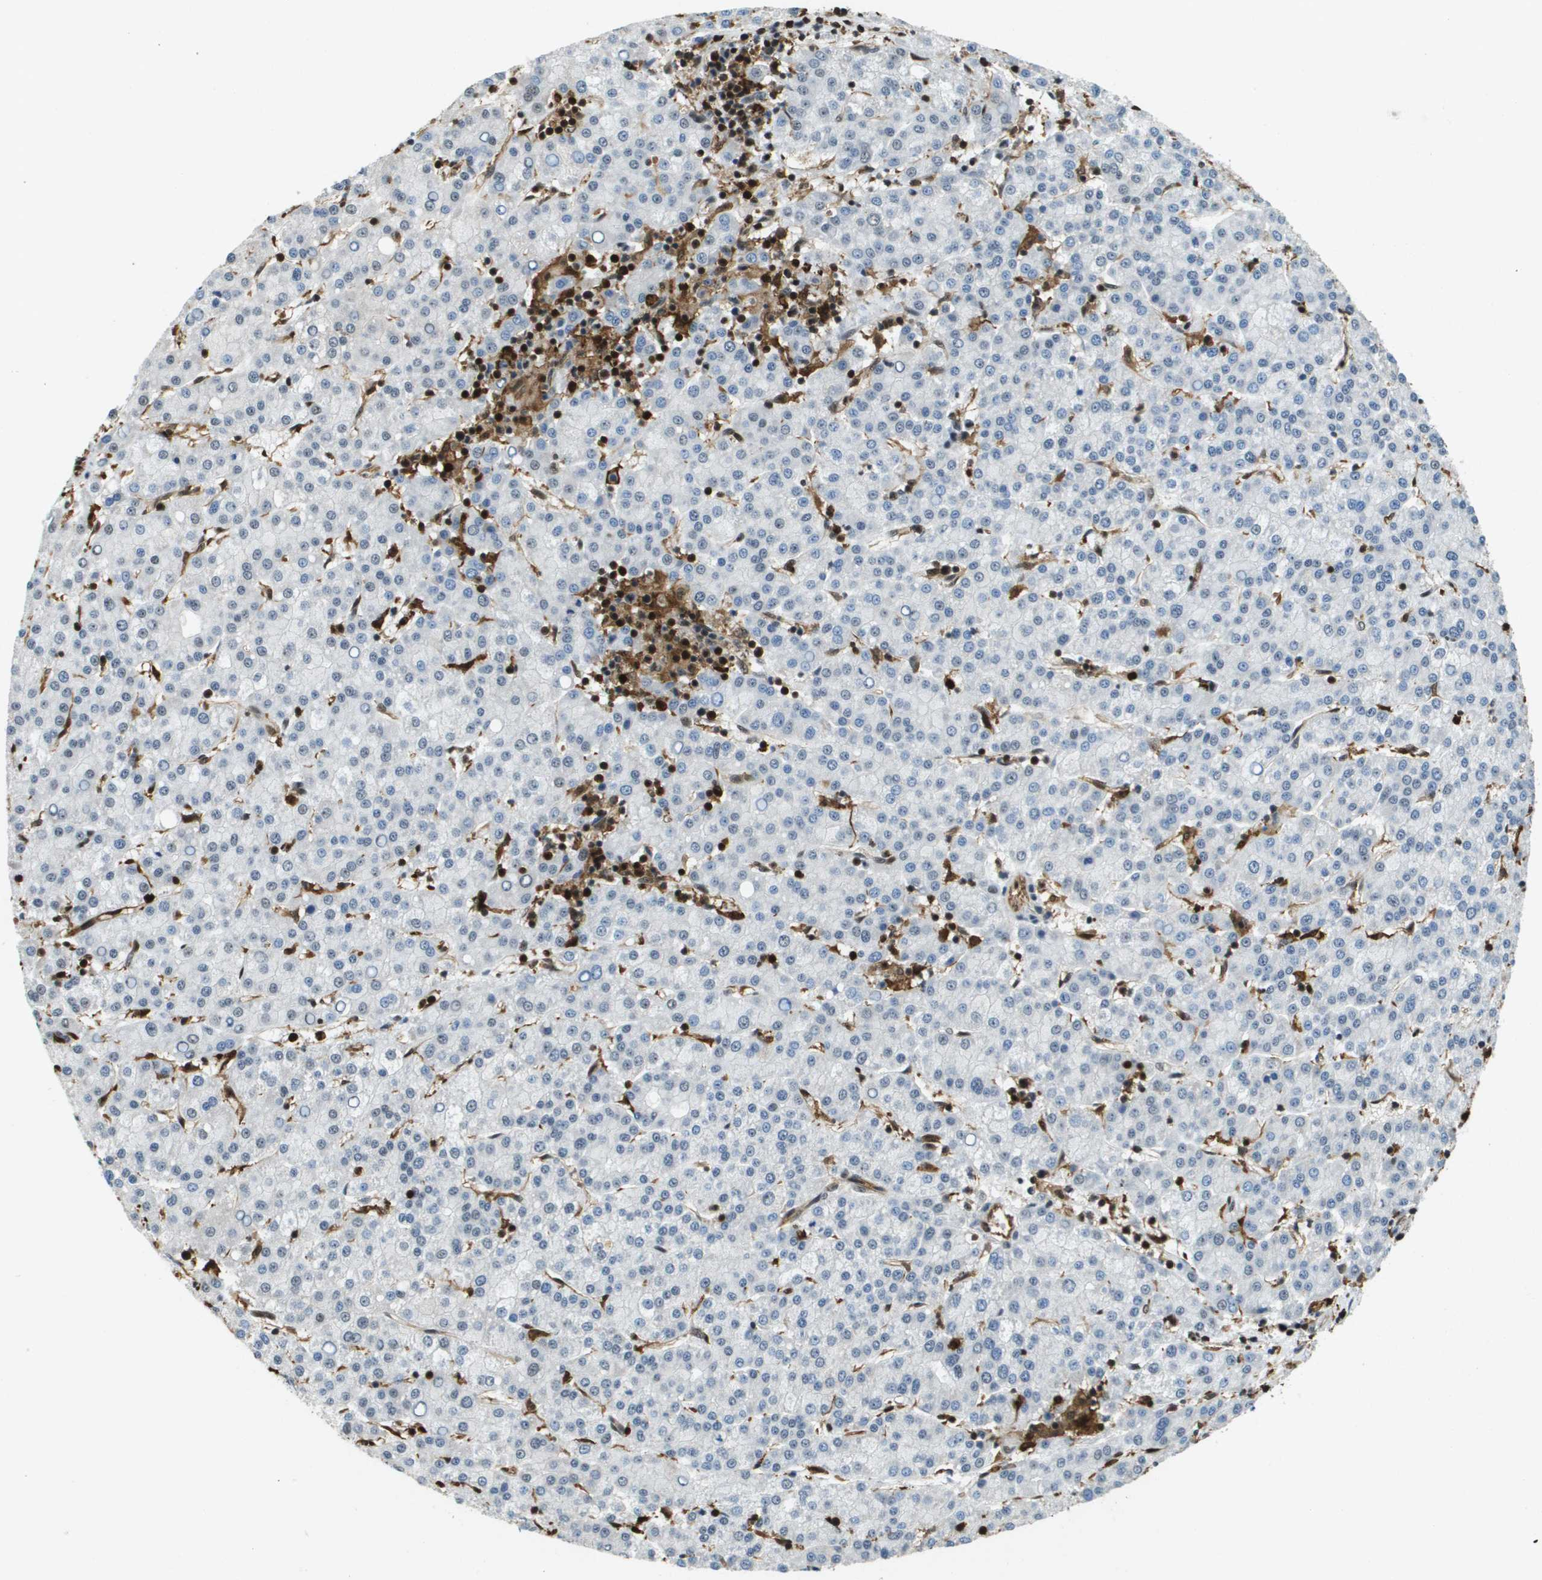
{"staining": {"intensity": "negative", "quantity": "none", "location": "none"}, "tissue": "liver cancer", "cell_type": "Tumor cells", "image_type": "cancer", "snomed": [{"axis": "morphology", "description": "Carcinoma, Hepatocellular, NOS"}, {"axis": "topography", "description": "Liver"}], "caption": "IHC histopathology image of hepatocellular carcinoma (liver) stained for a protein (brown), which shows no staining in tumor cells. (DAB immunohistochemistry, high magnification).", "gene": "EP400", "patient": {"sex": "female", "age": 58}}